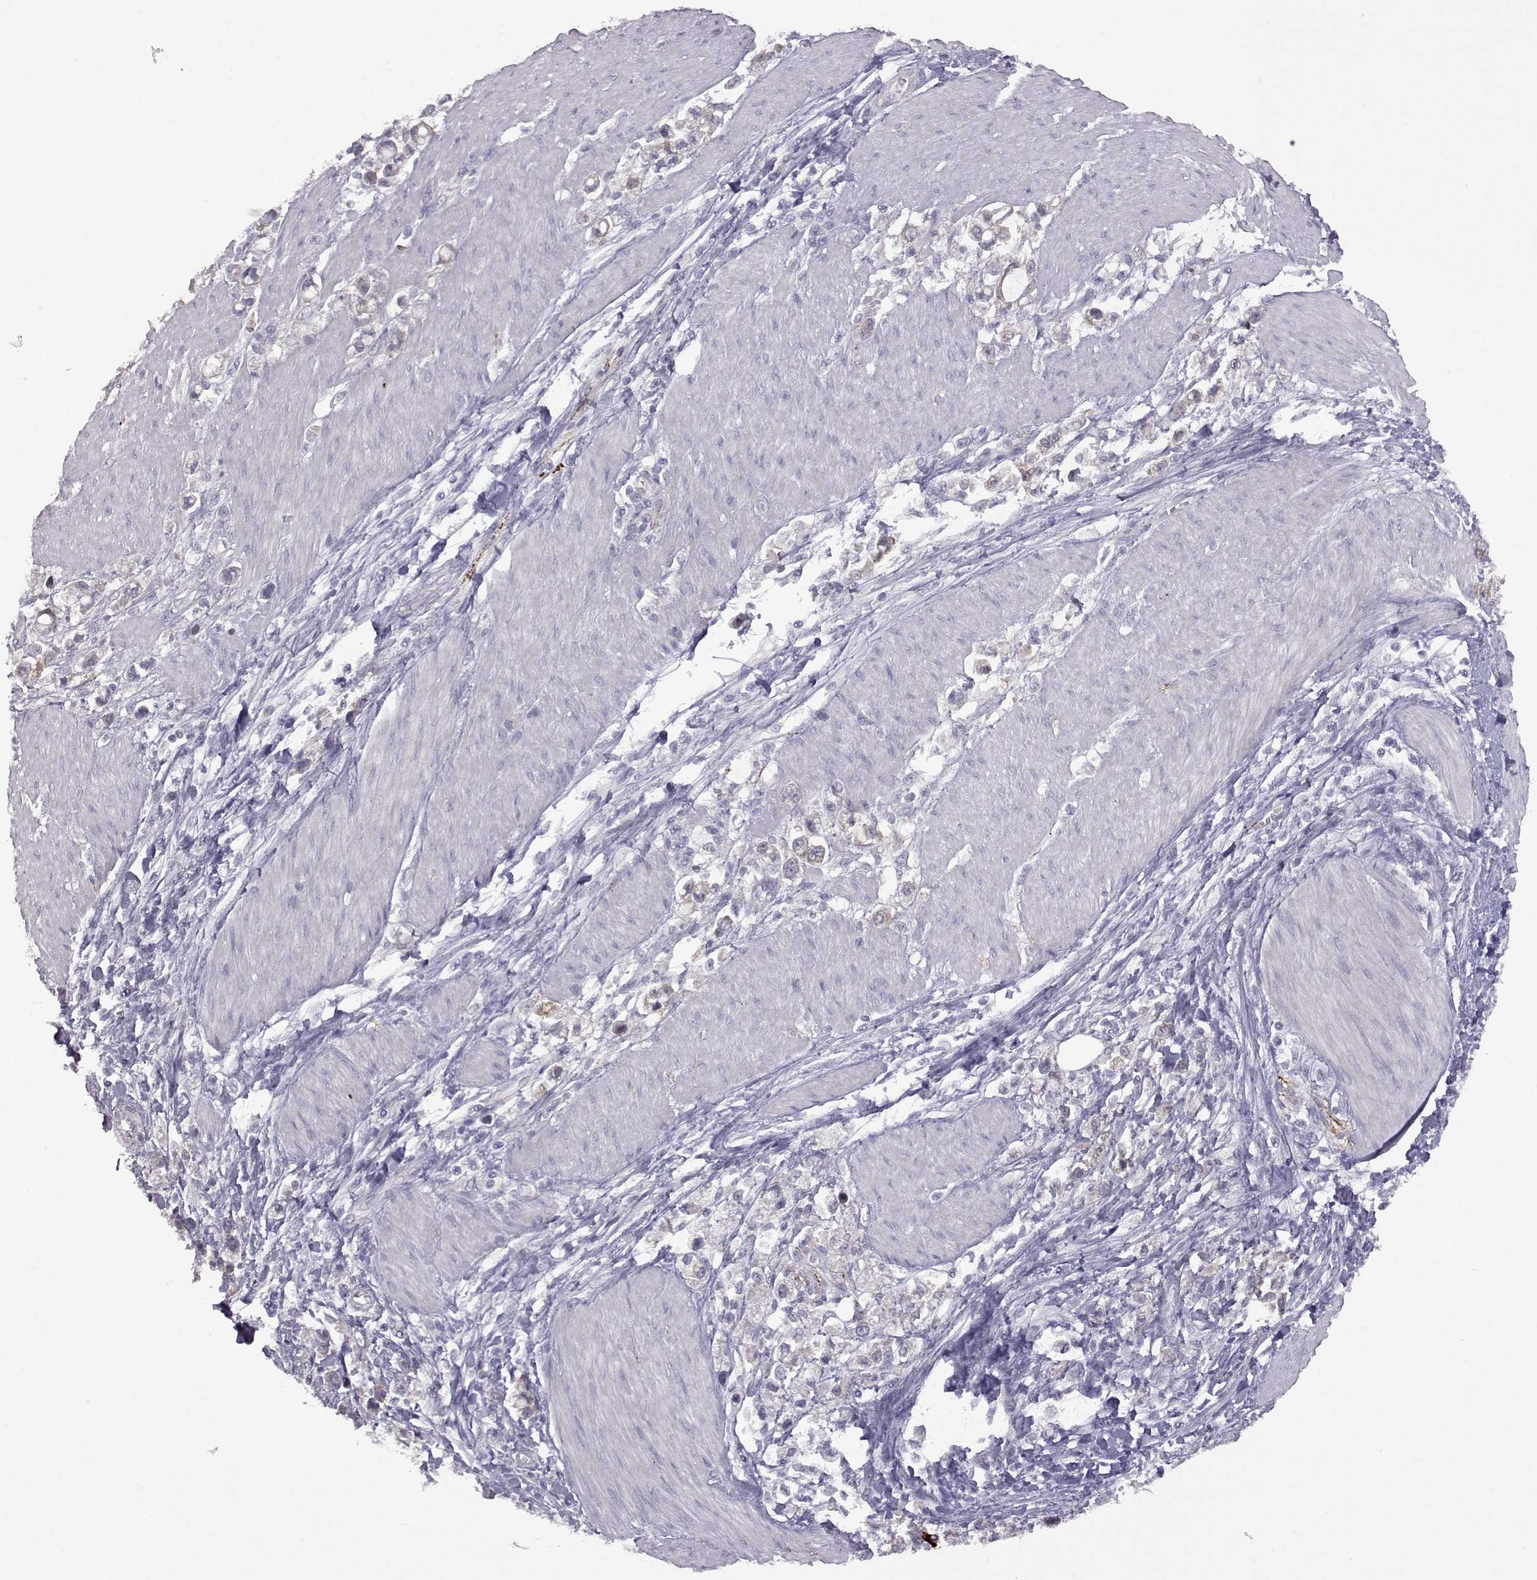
{"staining": {"intensity": "negative", "quantity": "none", "location": "none"}, "tissue": "stomach cancer", "cell_type": "Tumor cells", "image_type": "cancer", "snomed": [{"axis": "morphology", "description": "Adenocarcinoma, NOS"}, {"axis": "topography", "description": "Stomach"}], "caption": "Protein analysis of adenocarcinoma (stomach) reveals no significant expression in tumor cells. Nuclei are stained in blue.", "gene": "VGF", "patient": {"sex": "male", "age": 63}}